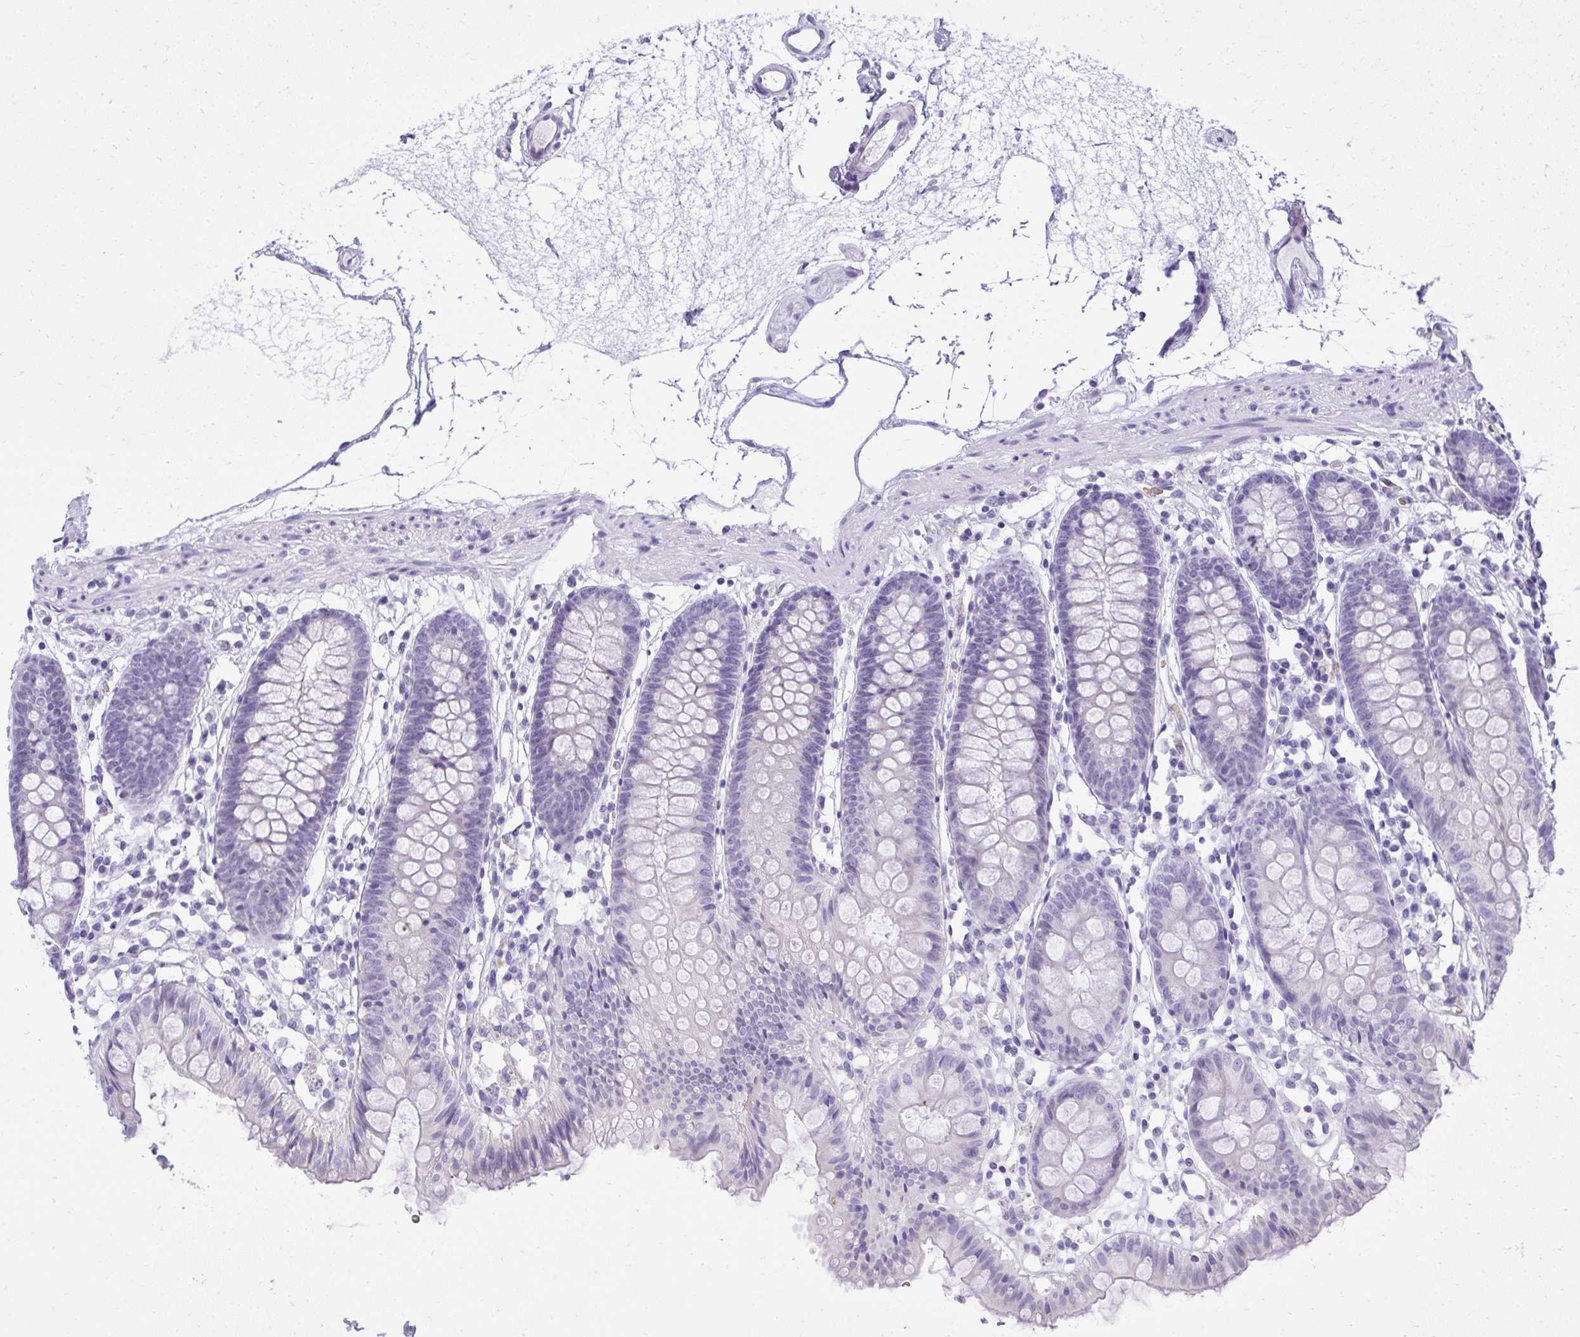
{"staining": {"intensity": "negative", "quantity": "none", "location": "none"}, "tissue": "colon", "cell_type": "Endothelial cells", "image_type": "normal", "snomed": [{"axis": "morphology", "description": "Normal tissue, NOS"}, {"axis": "topography", "description": "Colon"}], "caption": "Immunohistochemistry (IHC) image of normal colon: colon stained with DAB (3,3'-diaminobenzidine) demonstrates no significant protein expression in endothelial cells.", "gene": "PITPNM3", "patient": {"sex": "female", "age": 84}}